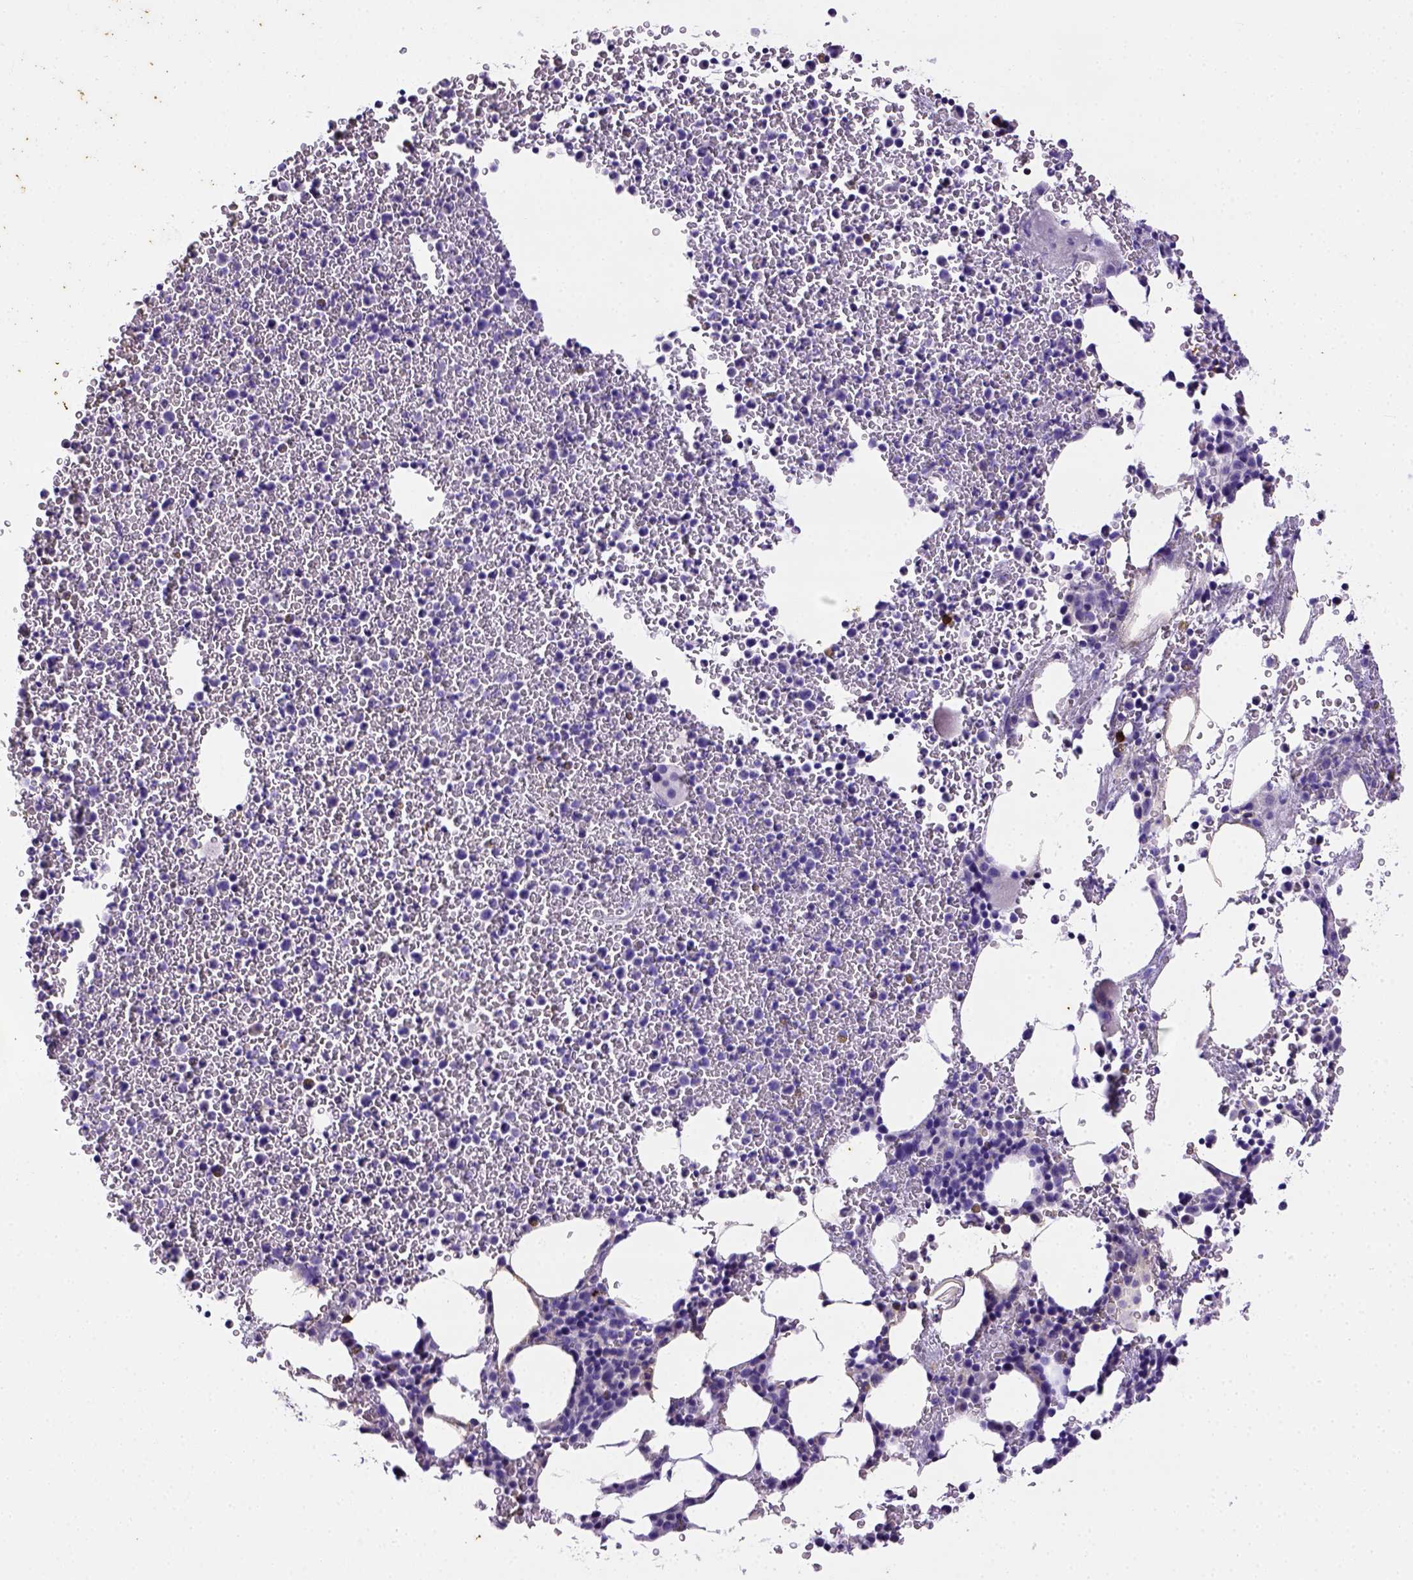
{"staining": {"intensity": "strong", "quantity": "<25%", "location": "cytoplasmic/membranous,nuclear"}, "tissue": "bone marrow", "cell_type": "Hematopoietic cells", "image_type": "normal", "snomed": [{"axis": "morphology", "description": "Normal tissue, NOS"}, {"axis": "topography", "description": "Bone marrow"}], "caption": "The photomicrograph reveals immunohistochemical staining of unremarkable bone marrow. There is strong cytoplasmic/membranous,nuclear staining is identified in approximately <25% of hematopoietic cells.", "gene": "B3GAT1", "patient": {"sex": "female", "age": 56}}